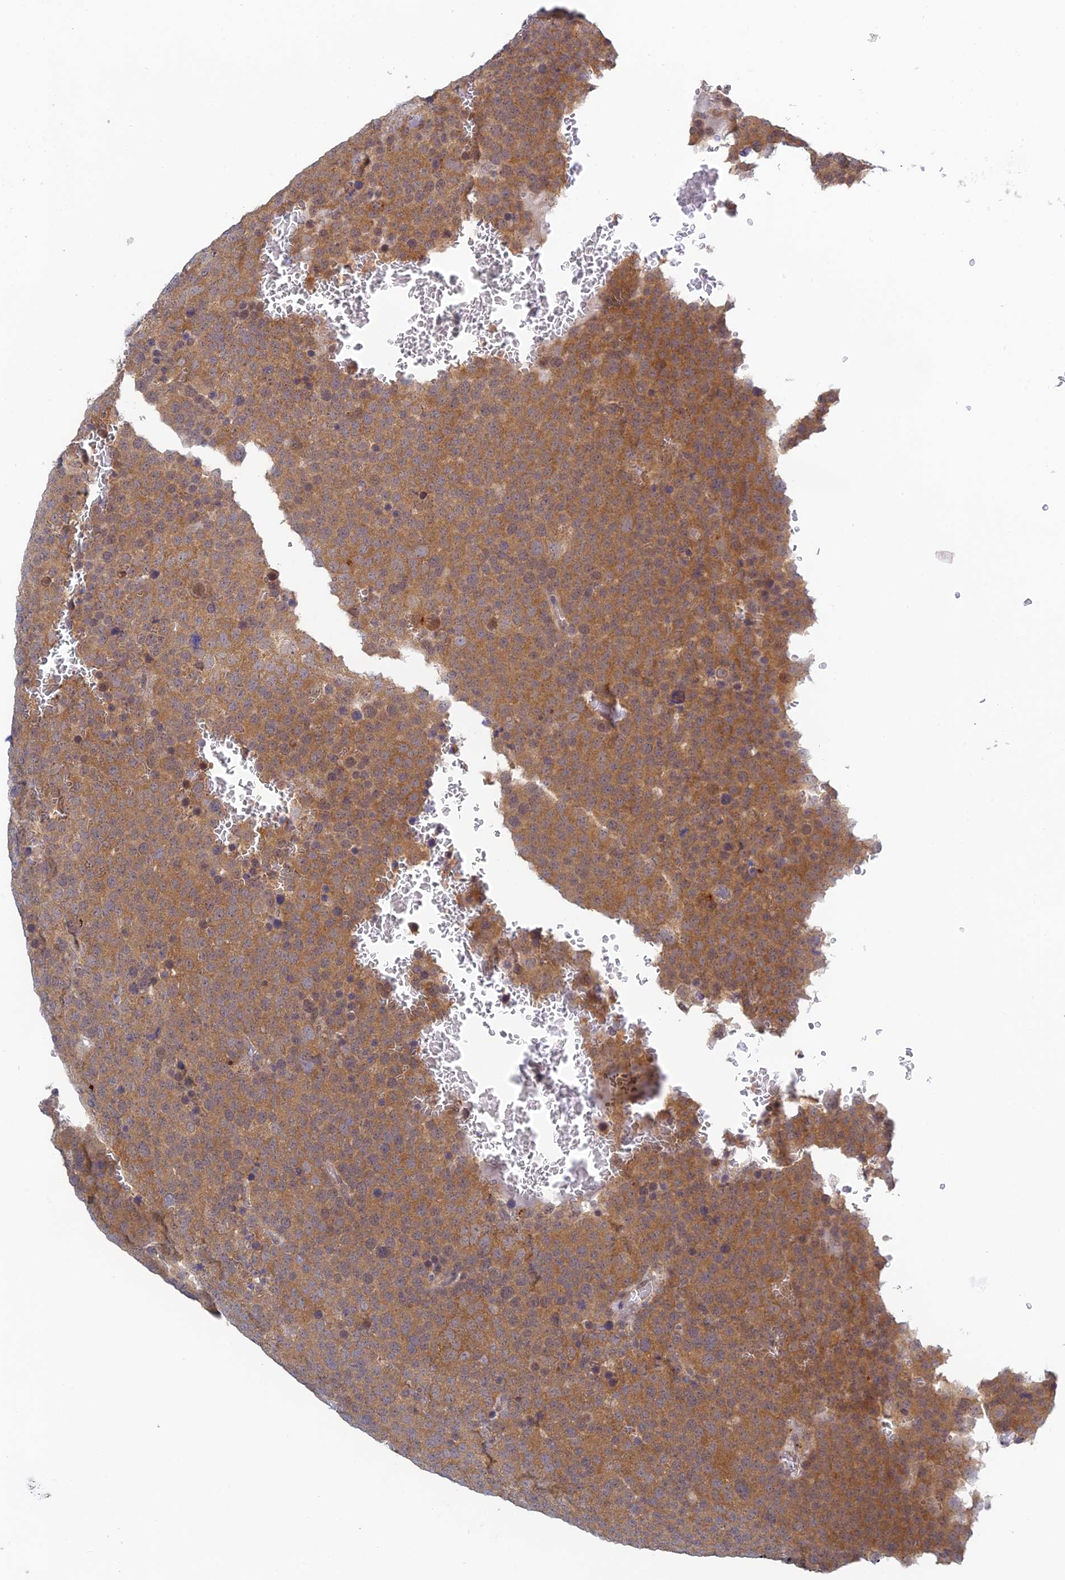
{"staining": {"intensity": "moderate", "quantity": ">75%", "location": "cytoplasmic/membranous"}, "tissue": "testis cancer", "cell_type": "Tumor cells", "image_type": "cancer", "snomed": [{"axis": "morphology", "description": "Seminoma, NOS"}, {"axis": "topography", "description": "Testis"}], "caption": "Immunohistochemistry (DAB (3,3'-diaminobenzidine)) staining of human testis cancer (seminoma) reveals moderate cytoplasmic/membranous protein expression in about >75% of tumor cells.", "gene": "SKIC8", "patient": {"sex": "male", "age": 71}}